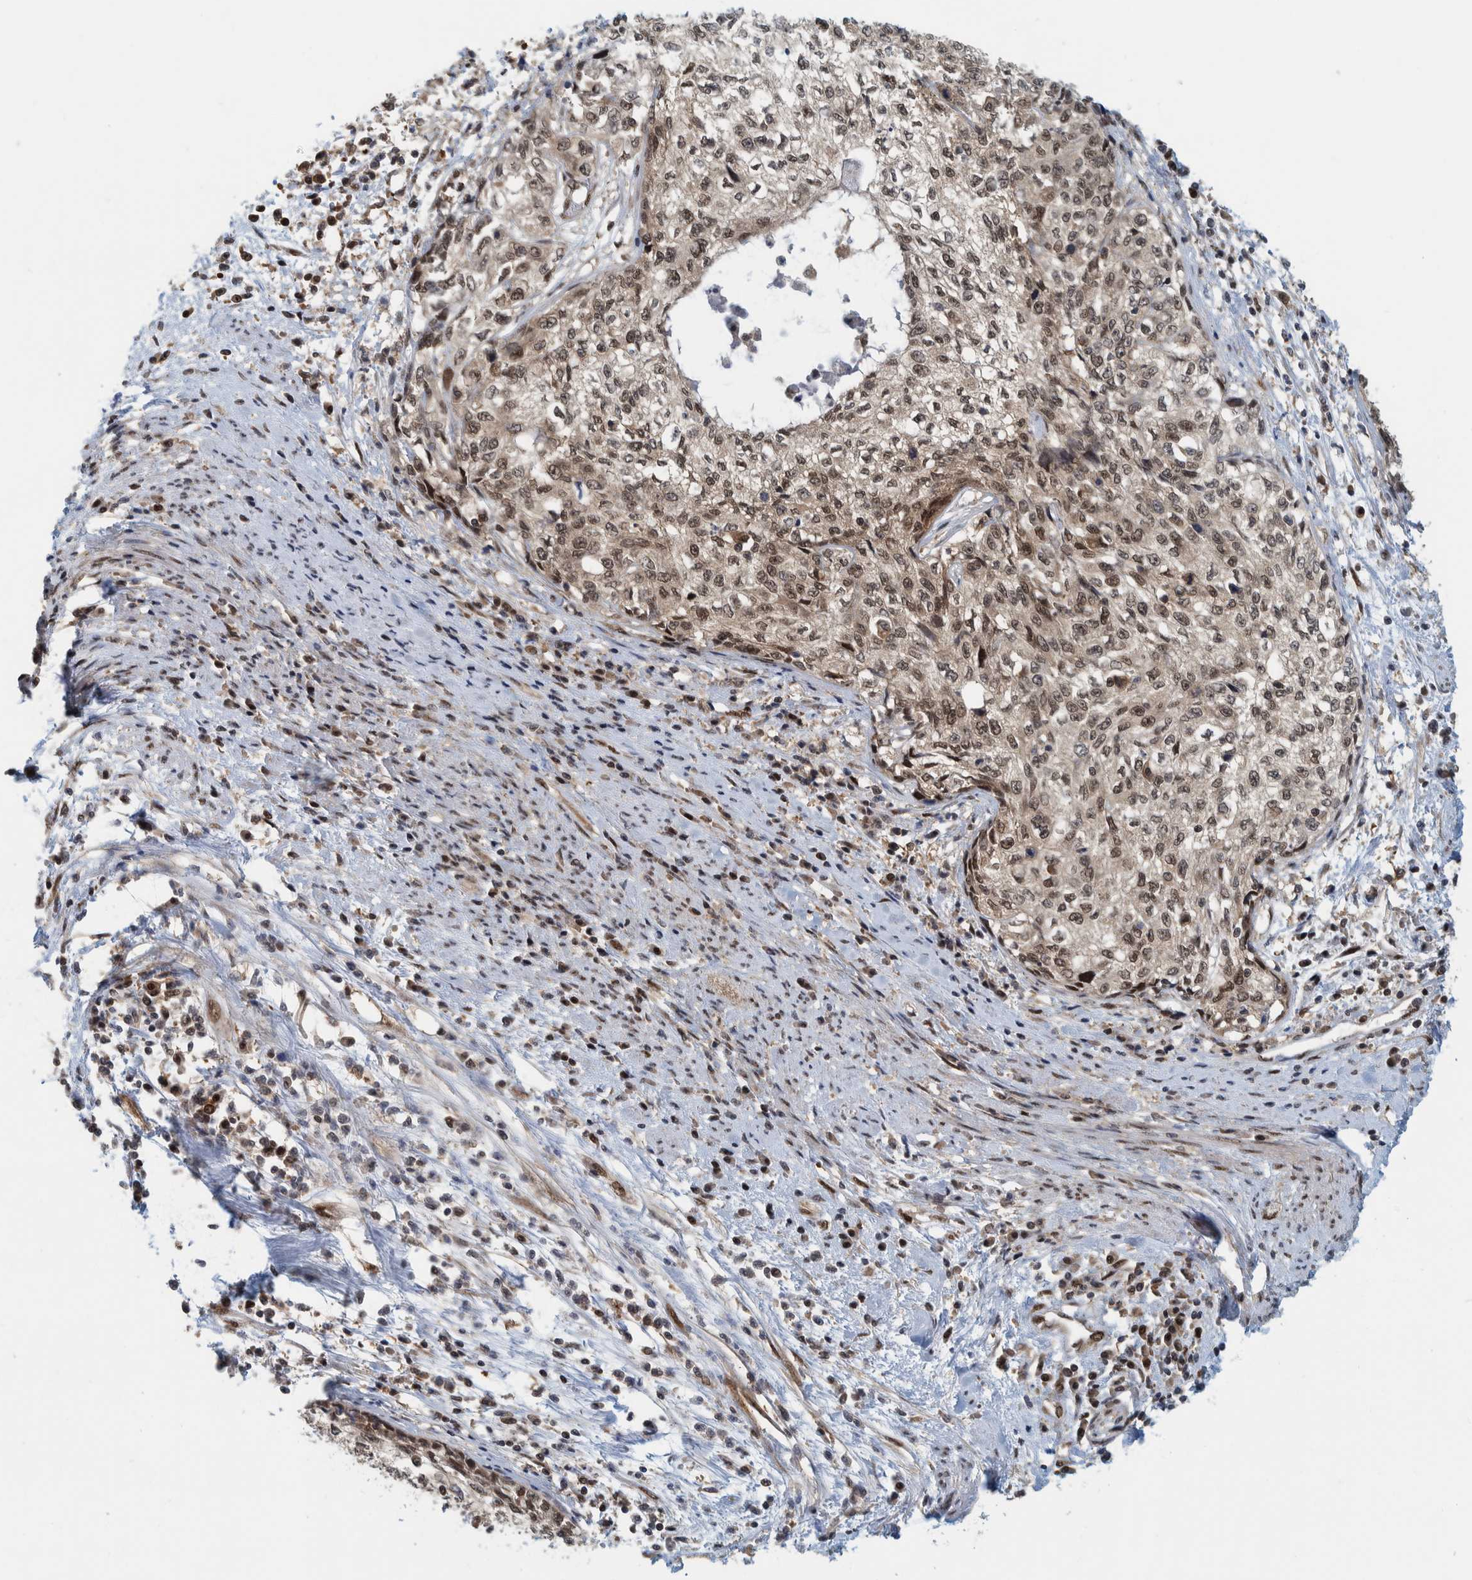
{"staining": {"intensity": "moderate", "quantity": "25%-75%", "location": "cytoplasmic/membranous,nuclear"}, "tissue": "cervical cancer", "cell_type": "Tumor cells", "image_type": "cancer", "snomed": [{"axis": "morphology", "description": "Squamous cell carcinoma, NOS"}, {"axis": "topography", "description": "Cervix"}], "caption": "There is medium levels of moderate cytoplasmic/membranous and nuclear expression in tumor cells of squamous cell carcinoma (cervical), as demonstrated by immunohistochemical staining (brown color).", "gene": "COPS3", "patient": {"sex": "female", "age": 57}}